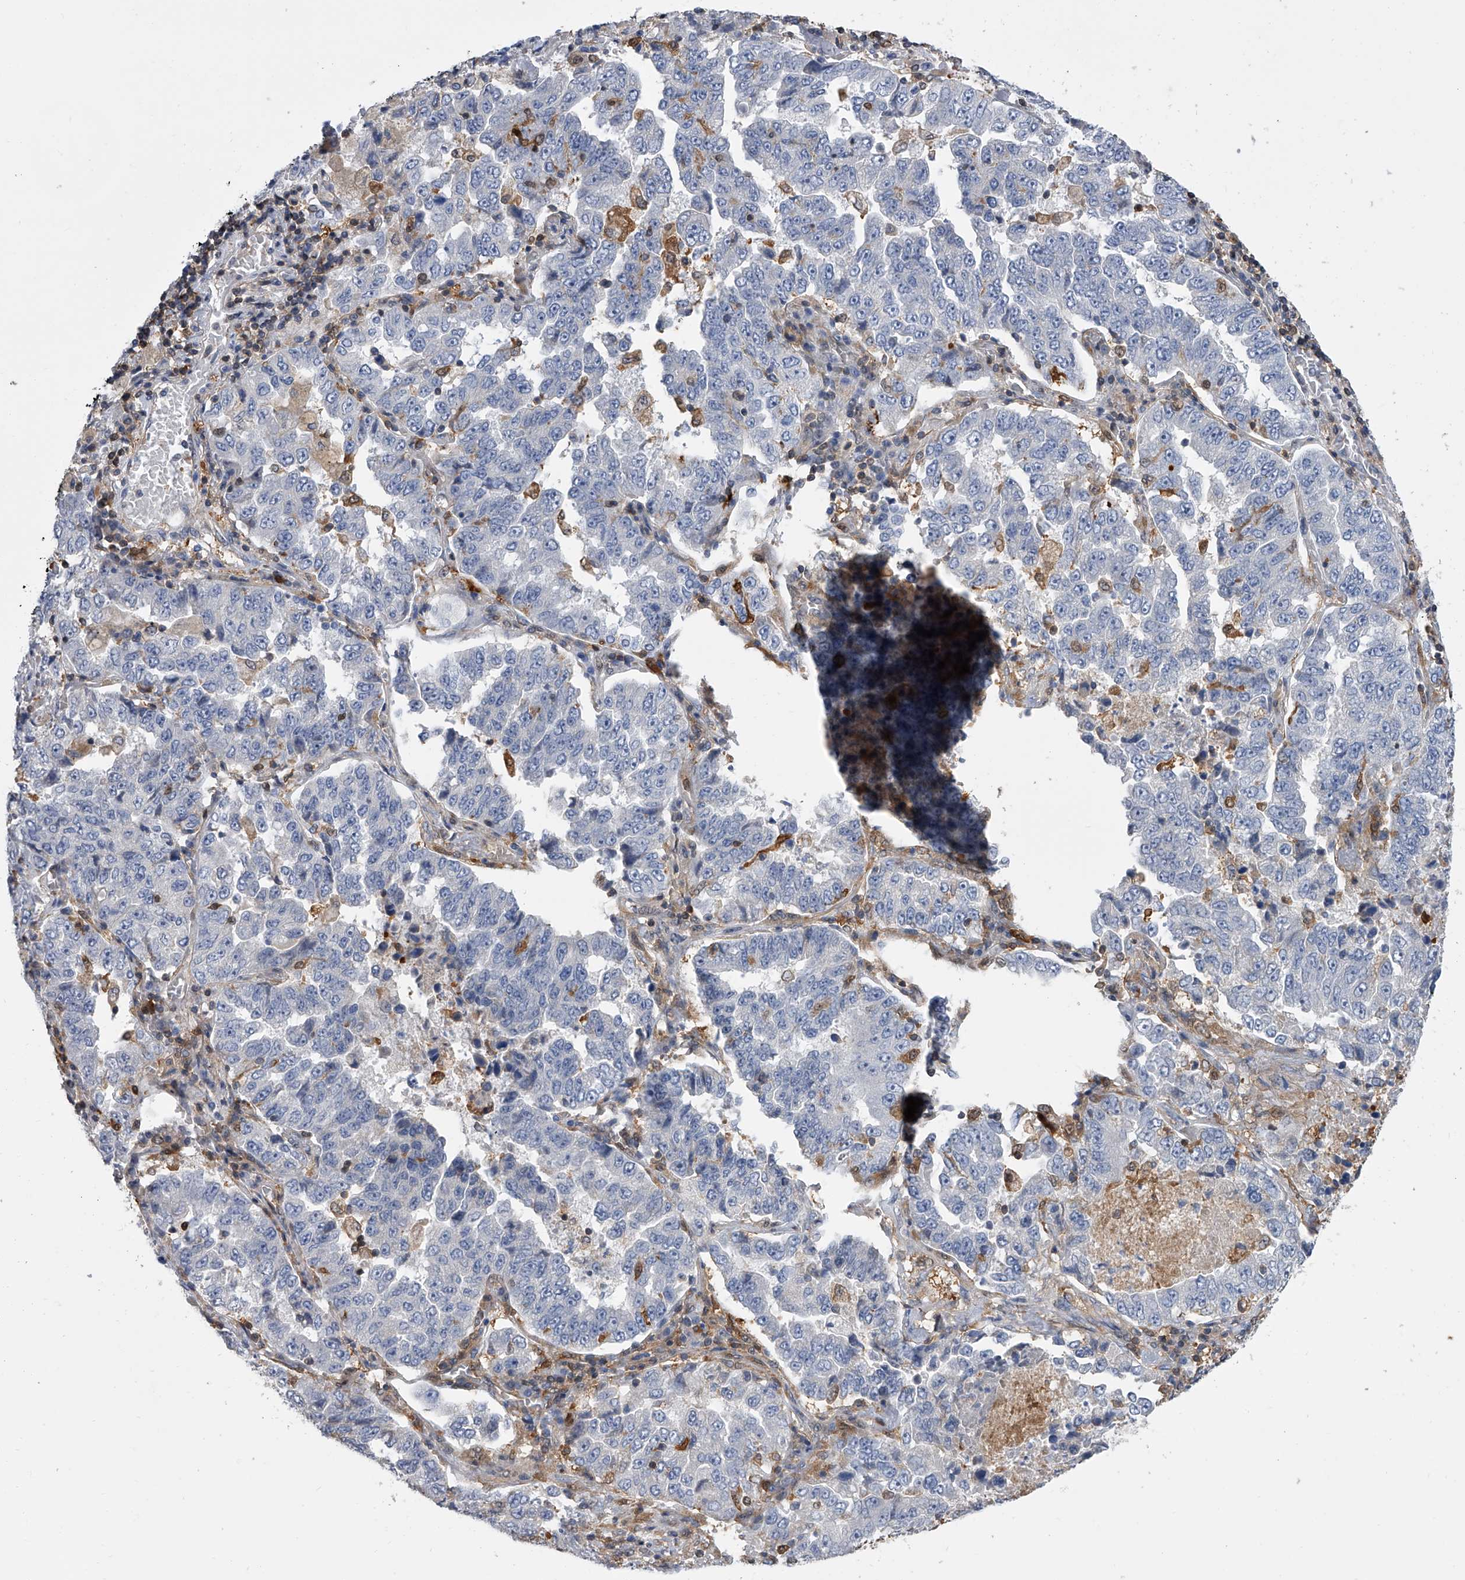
{"staining": {"intensity": "negative", "quantity": "none", "location": "none"}, "tissue": "lung cancer", "cell_type": "Tumor cells", "image_type": "cancer", "snomed": [{"axis": "morphology", "description": "Adenocarcinoma, NOS"}, {"axis": "topography", "description": "Lung"}], "caption": "The image demonstrates no staining of tumor cells in lung cancer (adenocarcinoma).", "gene": "SERPINB9", "patient": {"sex": "female", "age": 51}}